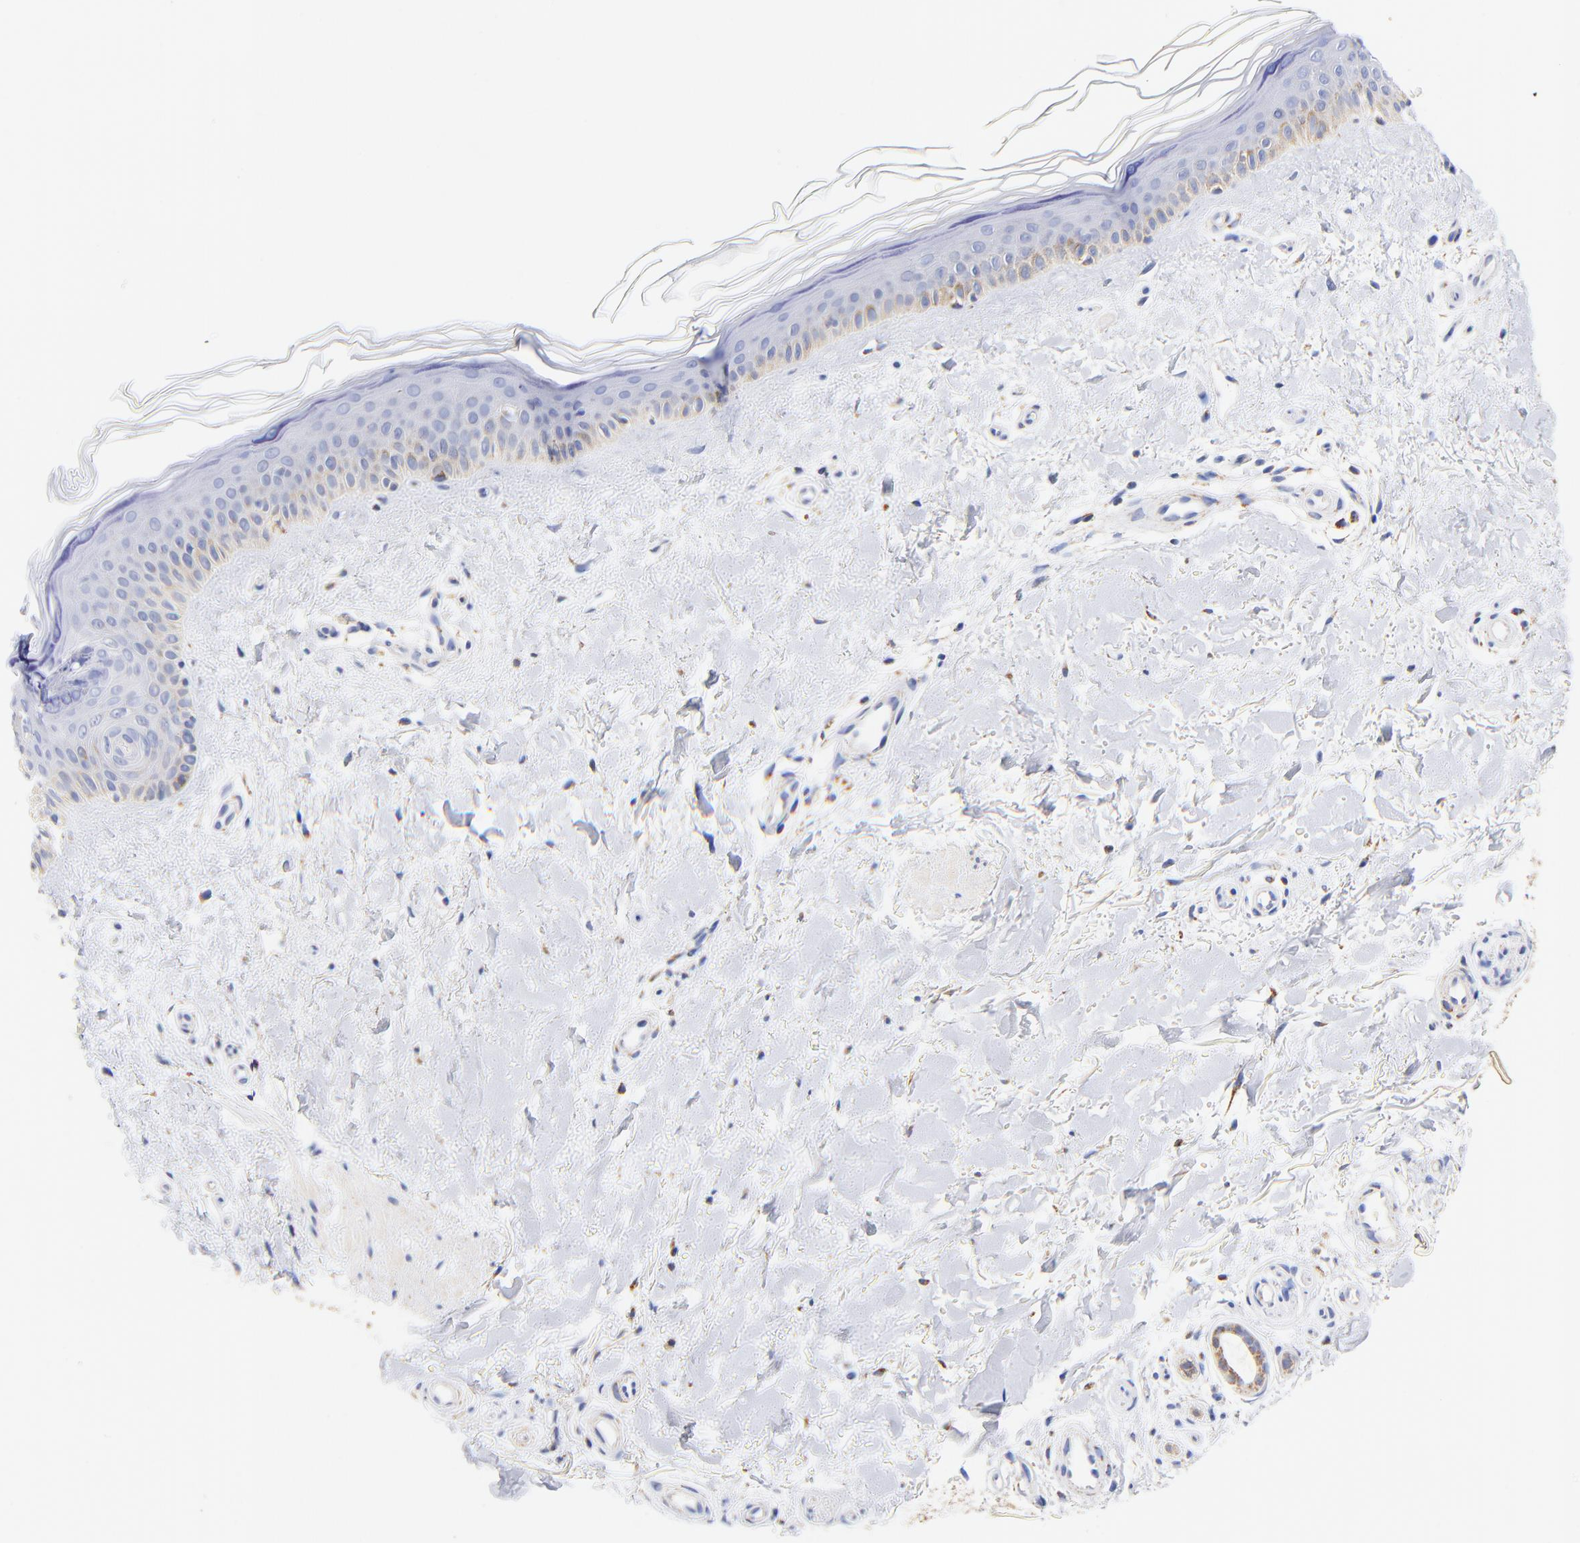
{"staining": {"intensity": "weak", "quantity": ">75%", "location": "cytoplasmic/membranous"}, "tissue": "skin", "cell_type": "Fibroblasts", "image_type": "normal", "snomed": [{"axis": "morphology", "description": "Normal tissue, NOS"}, {"axis": "topography", "description": "Skin"}], "caption": "About >75% of fibroblasts in normal skin exhibit weak cytoplasmic/membranous protein expression as visualized by brown immunohistochemical staining.", "gene": "ATP5F1D", "patient": {"sex": "female", "age": 19}}